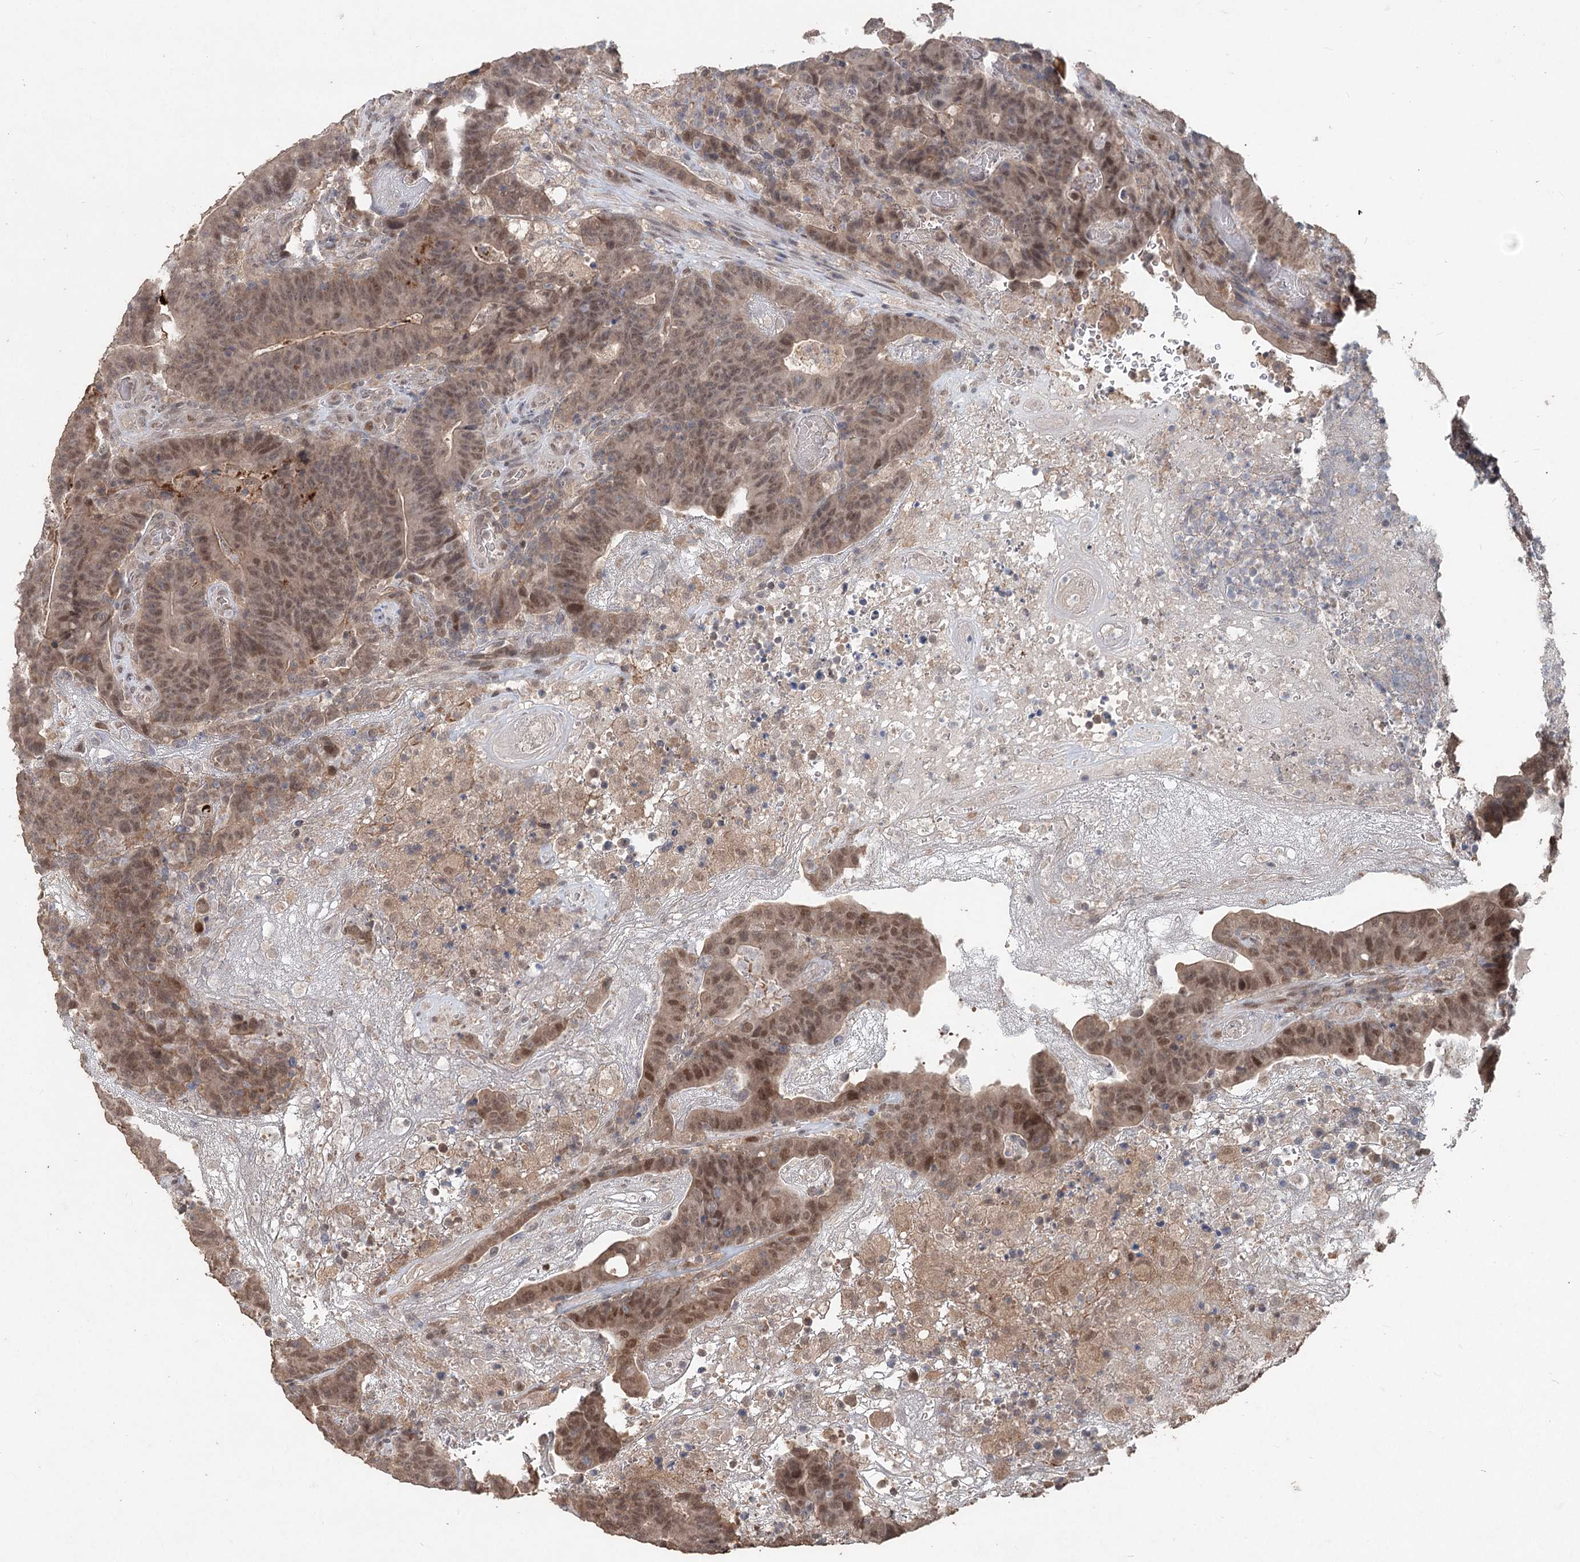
{"staining": {"intensity": "moderate", "quantity": ">75%", "location": "nuclear"}, "tissue": "colorectal cancer", "cell_type": "Tumor cells", "image_type": "cancer", "snomed": [{"axis": "morphology", "description": "Normal tissue, NOS"}, {"axis": "morphology", "description": "Adenocarcinoma, NOS"}, {"axis": "topography", "description": "Colon"}], "caption": "Immunohistochemistry (IHC) micrograph of neoplastic tissue: human adenocarcinoma (colorectal) stained using immunohistochemistry exhibits medium levels of moderate protein expression localized specifically in the nuclear of tumor cells, appearing as a nuclear brown color.", "gene": "FBXO7", "patient": {"sex": "female", "age": 75}}